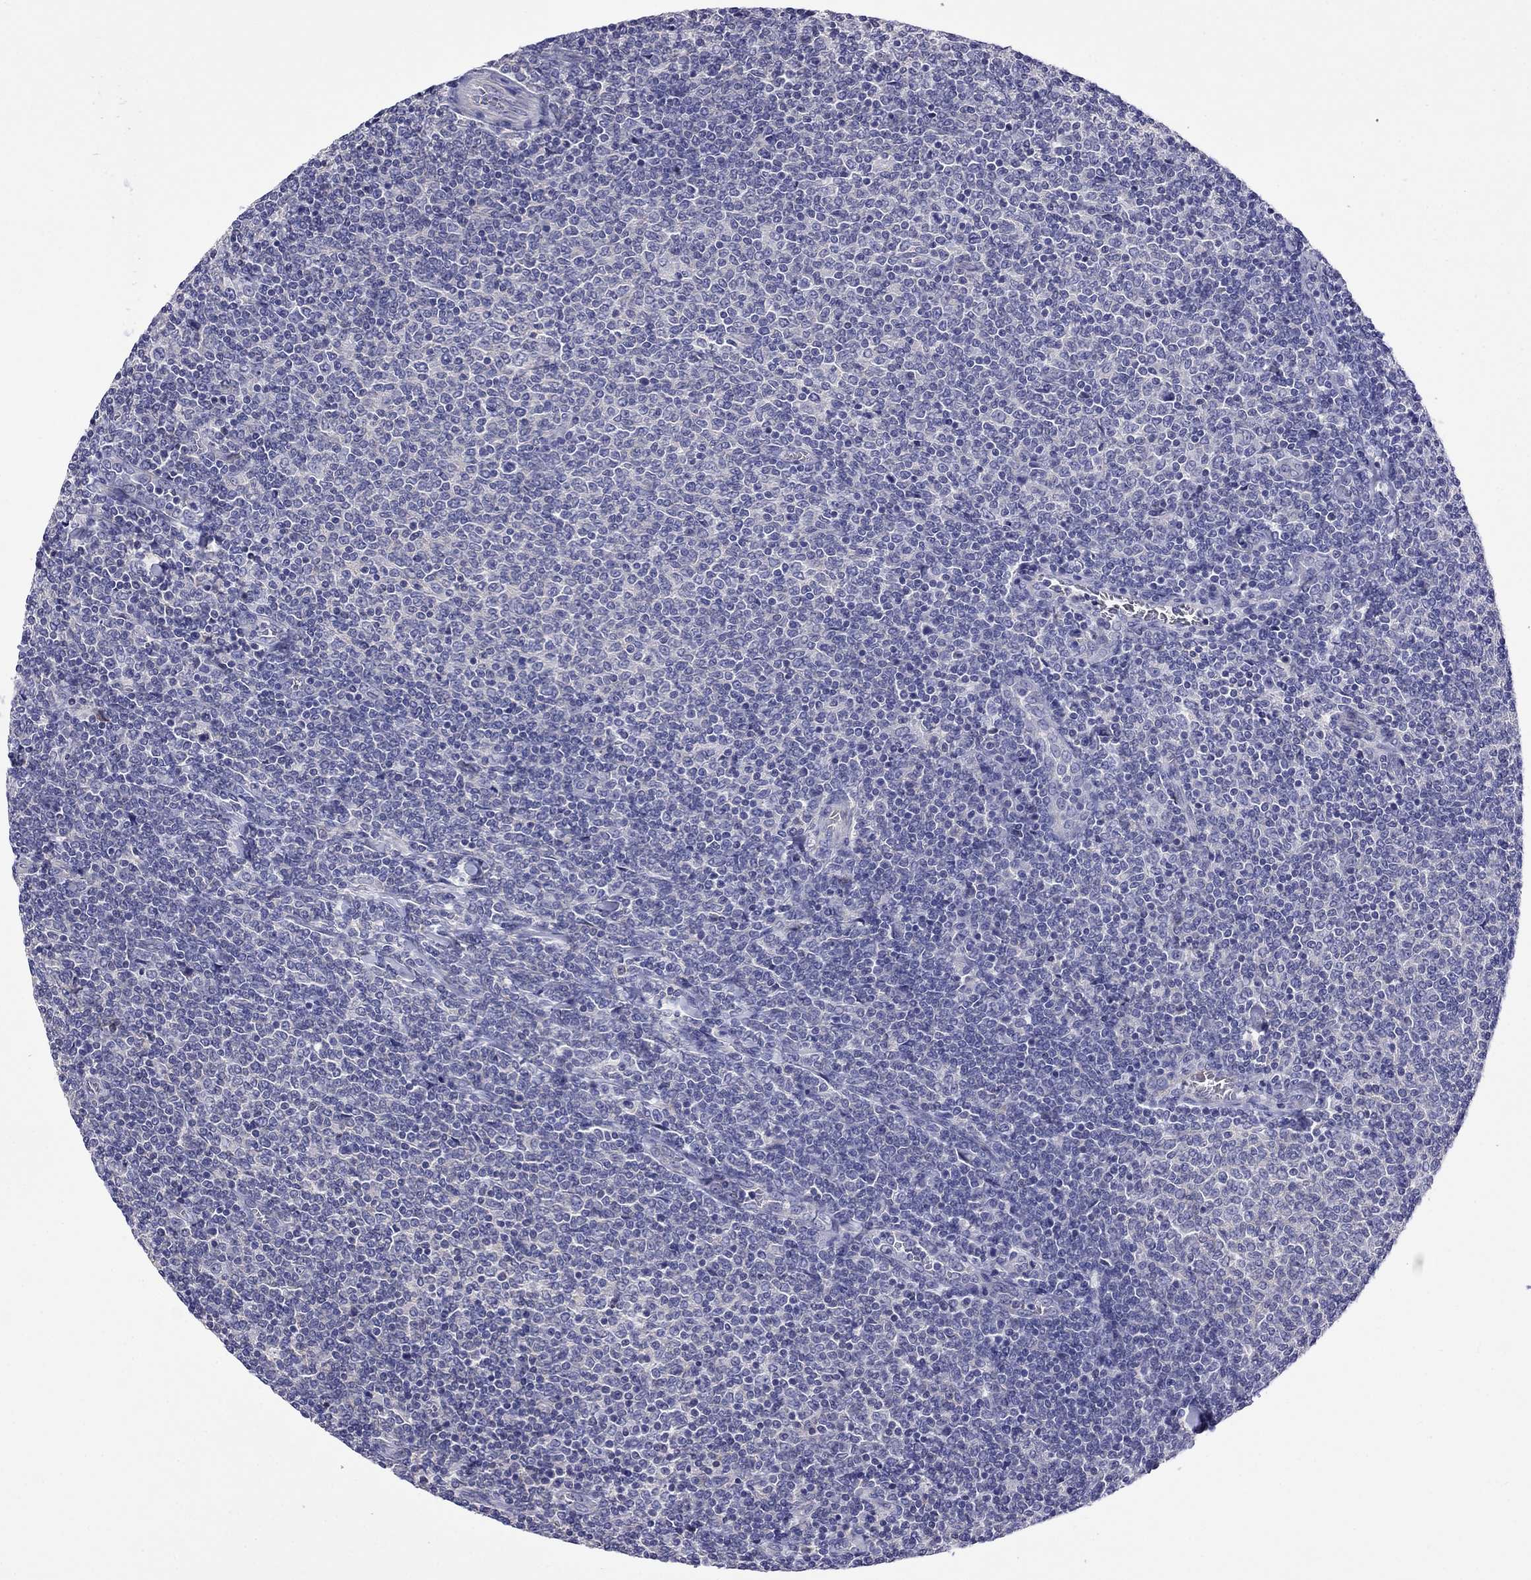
{"staining": {"intensity": "negative", "quantity": "none", "location": "none"}, "tissue": "lymphoma", "cell_type": "Tumor cells", "image_type": "cancer", "snomed": [{"axis": "morphology", "description": "Malignant lymphoma, non-Hodgkin's type, Low grade"}, {"axis": "topography", "description": "Lymph node"}], "caption": "This is an immunohistochemistry photomicrograph of lymphoma. There is no expression in tumor cells.", "gene": "STAR", "patient": {"sex": "male", "age": 52}}